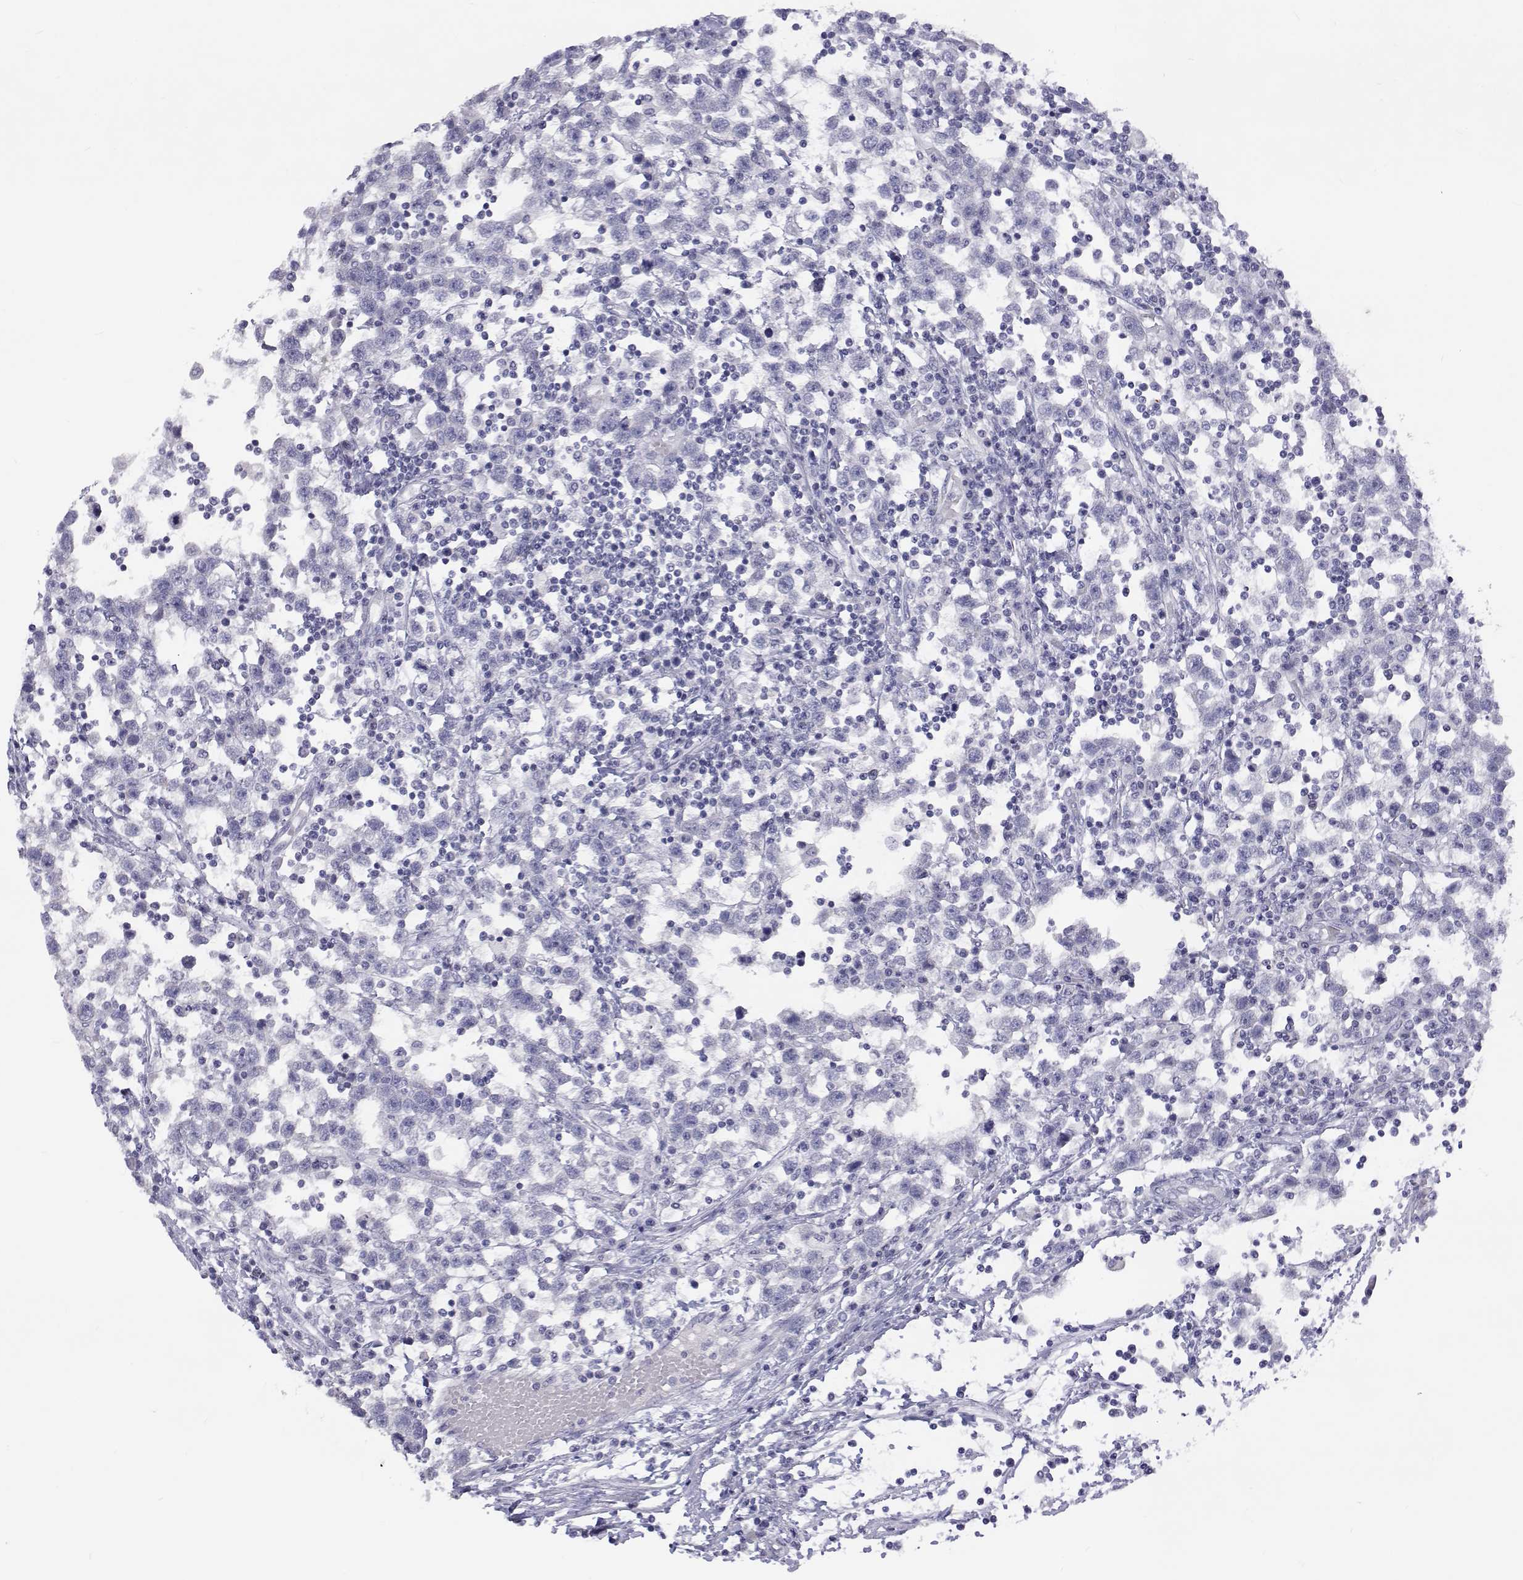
{"staining": {"intensity": "negative", "quantity": "none", "location": "none"}, "tissue": "testis cancer", "cell_type": "Tumor cells", "image_type": "cancer", "snomed": [{"axis": "morphology", "description": "Seminoma, NOS"}, {"axis": "topography", "description": "Testis"}], "caption": "DAB immunohistochemical staining of human testis seminoma exhibits no significant staining in tumor cells.", "gene": "ANKRD65", "patient": {"sex": "male", "age": 34}}